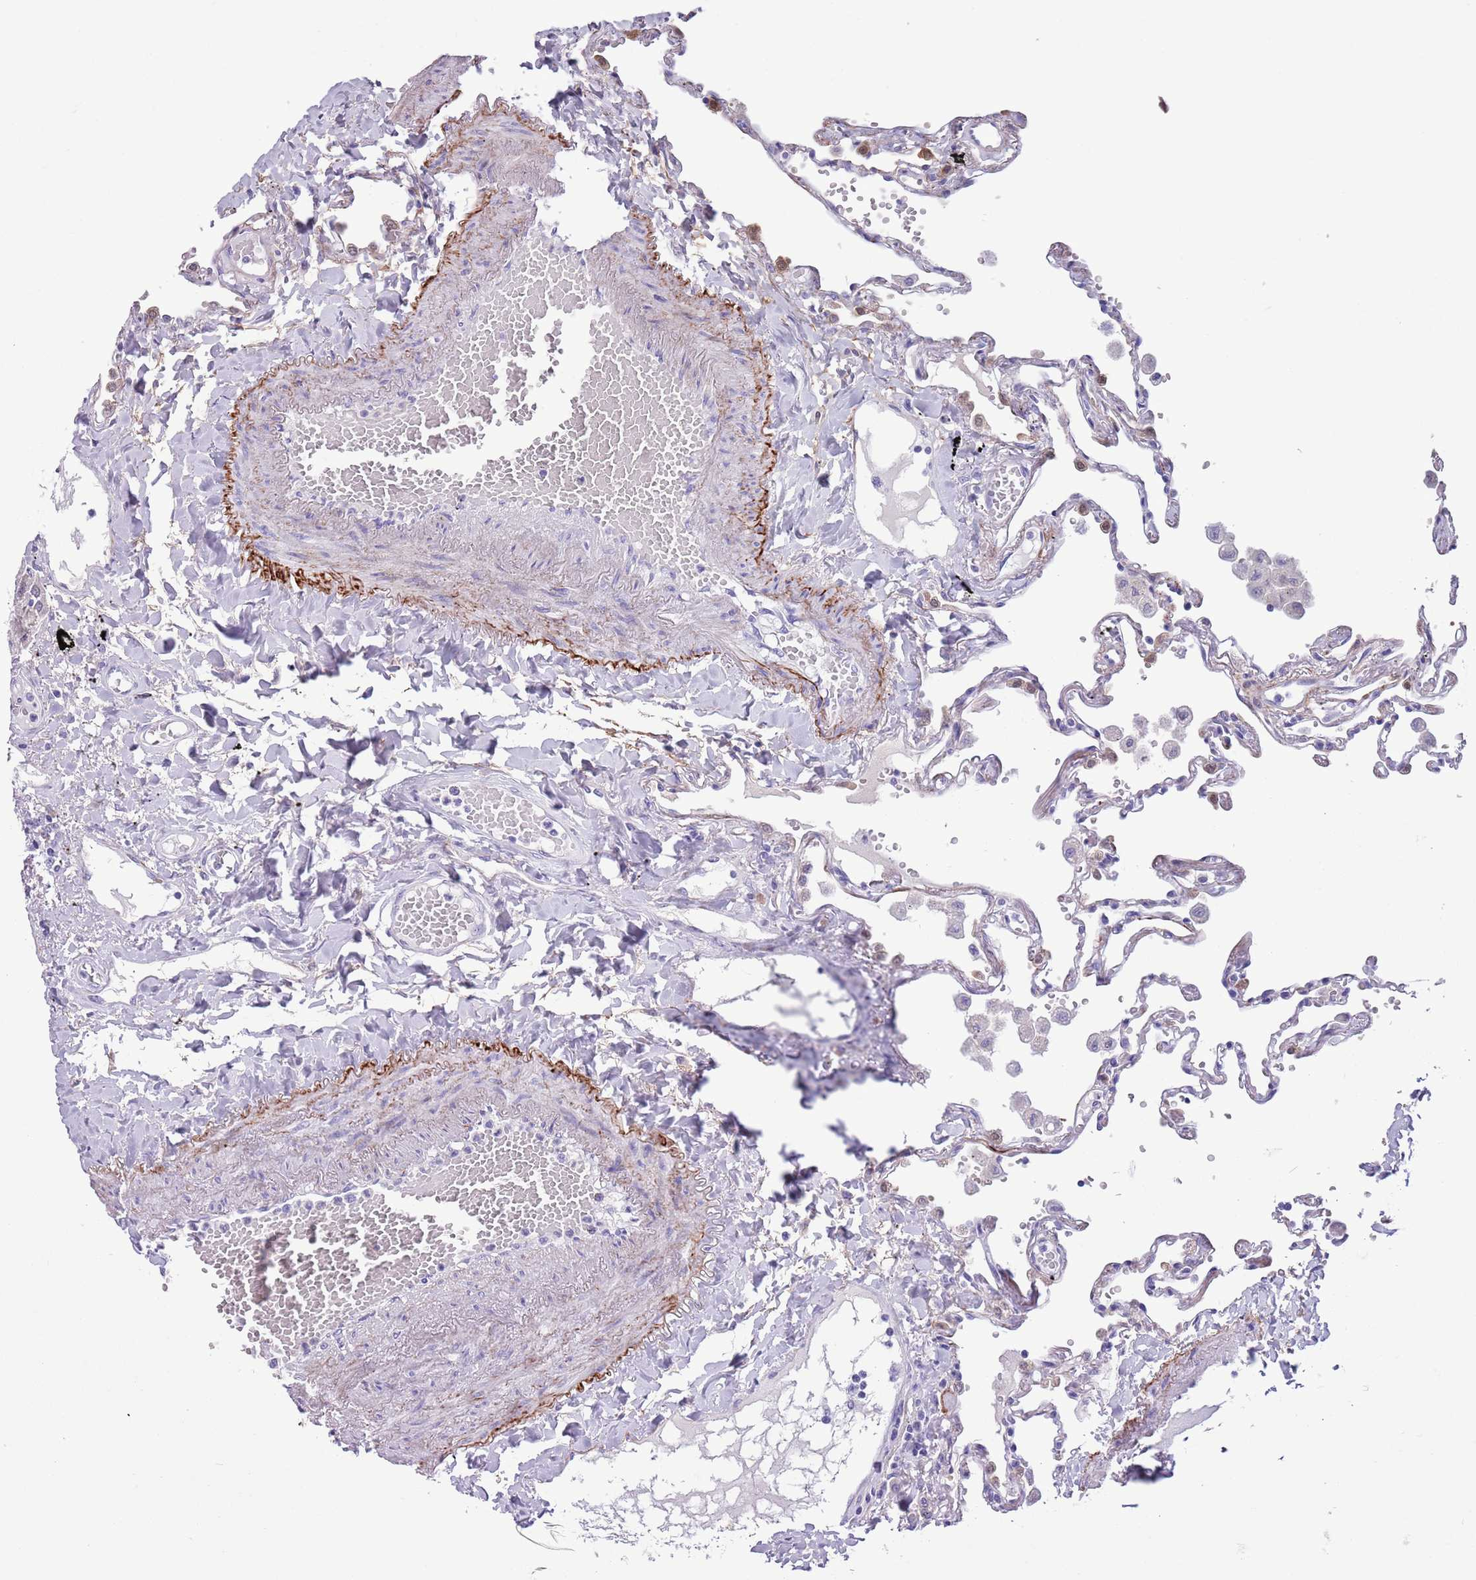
{"staining": {"intensity": "moderate", "quantity": "<25%", "location": "cytoplasmic/membranous"}, "tissue": "lung", "cell_type": "Alveolar cells", "image_type": "normal", "snomed": [{"axis": "morphology", "description": "Normal tissue, NOS"}, {"axis": "topography", "description": "Lung"}], "caption": "Immunohistochemistry micrograph of unremarkable lung: human lung stained using immunohistochemistry exhibits low levels of moderate protein expression localized specifically in the cytoplasmic/membranous of alveolar cells, appearing as a cytoplasmic/membranous brown color.", "gene": "PFKFB2", "patient": {"sex": "female", "age": 67}}